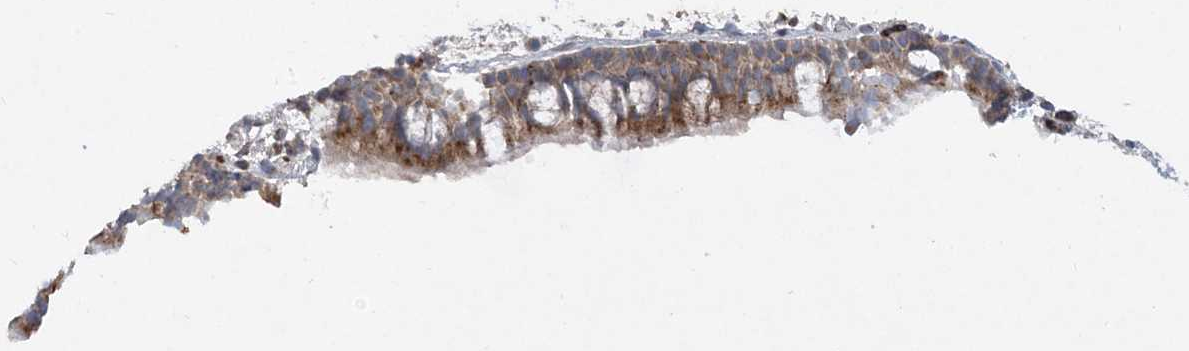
{"staining": {"intensity": "moderate", "quantity": ">75%", "location": "cytoplasmic/membranous"}, "tissue": "nasopharynx", "cell_type": "Respiratory epithelial cells", "image_type": "normal", "snomed": [{"axis": "morphology", "description": "Normal tissue, NOS"}, {"axis": "morphology", "description": "Inflammation, NOS"}, {"axis": "morphology", "description": "Malignant melanoma, Metastatic site"}, {"axis": "topography", "description": "Nasopharynx"}], "caption": "An immunohistochemistry (IHC) histopathology image of unremarkable tissue is shown. Protein staining in brown labels moderate cytoplasmic/membranous positivity in nasopharynx within respiratory epithelial cells.", "gene": "MASP2", "patient": {"sex": "male", "age": 70}}